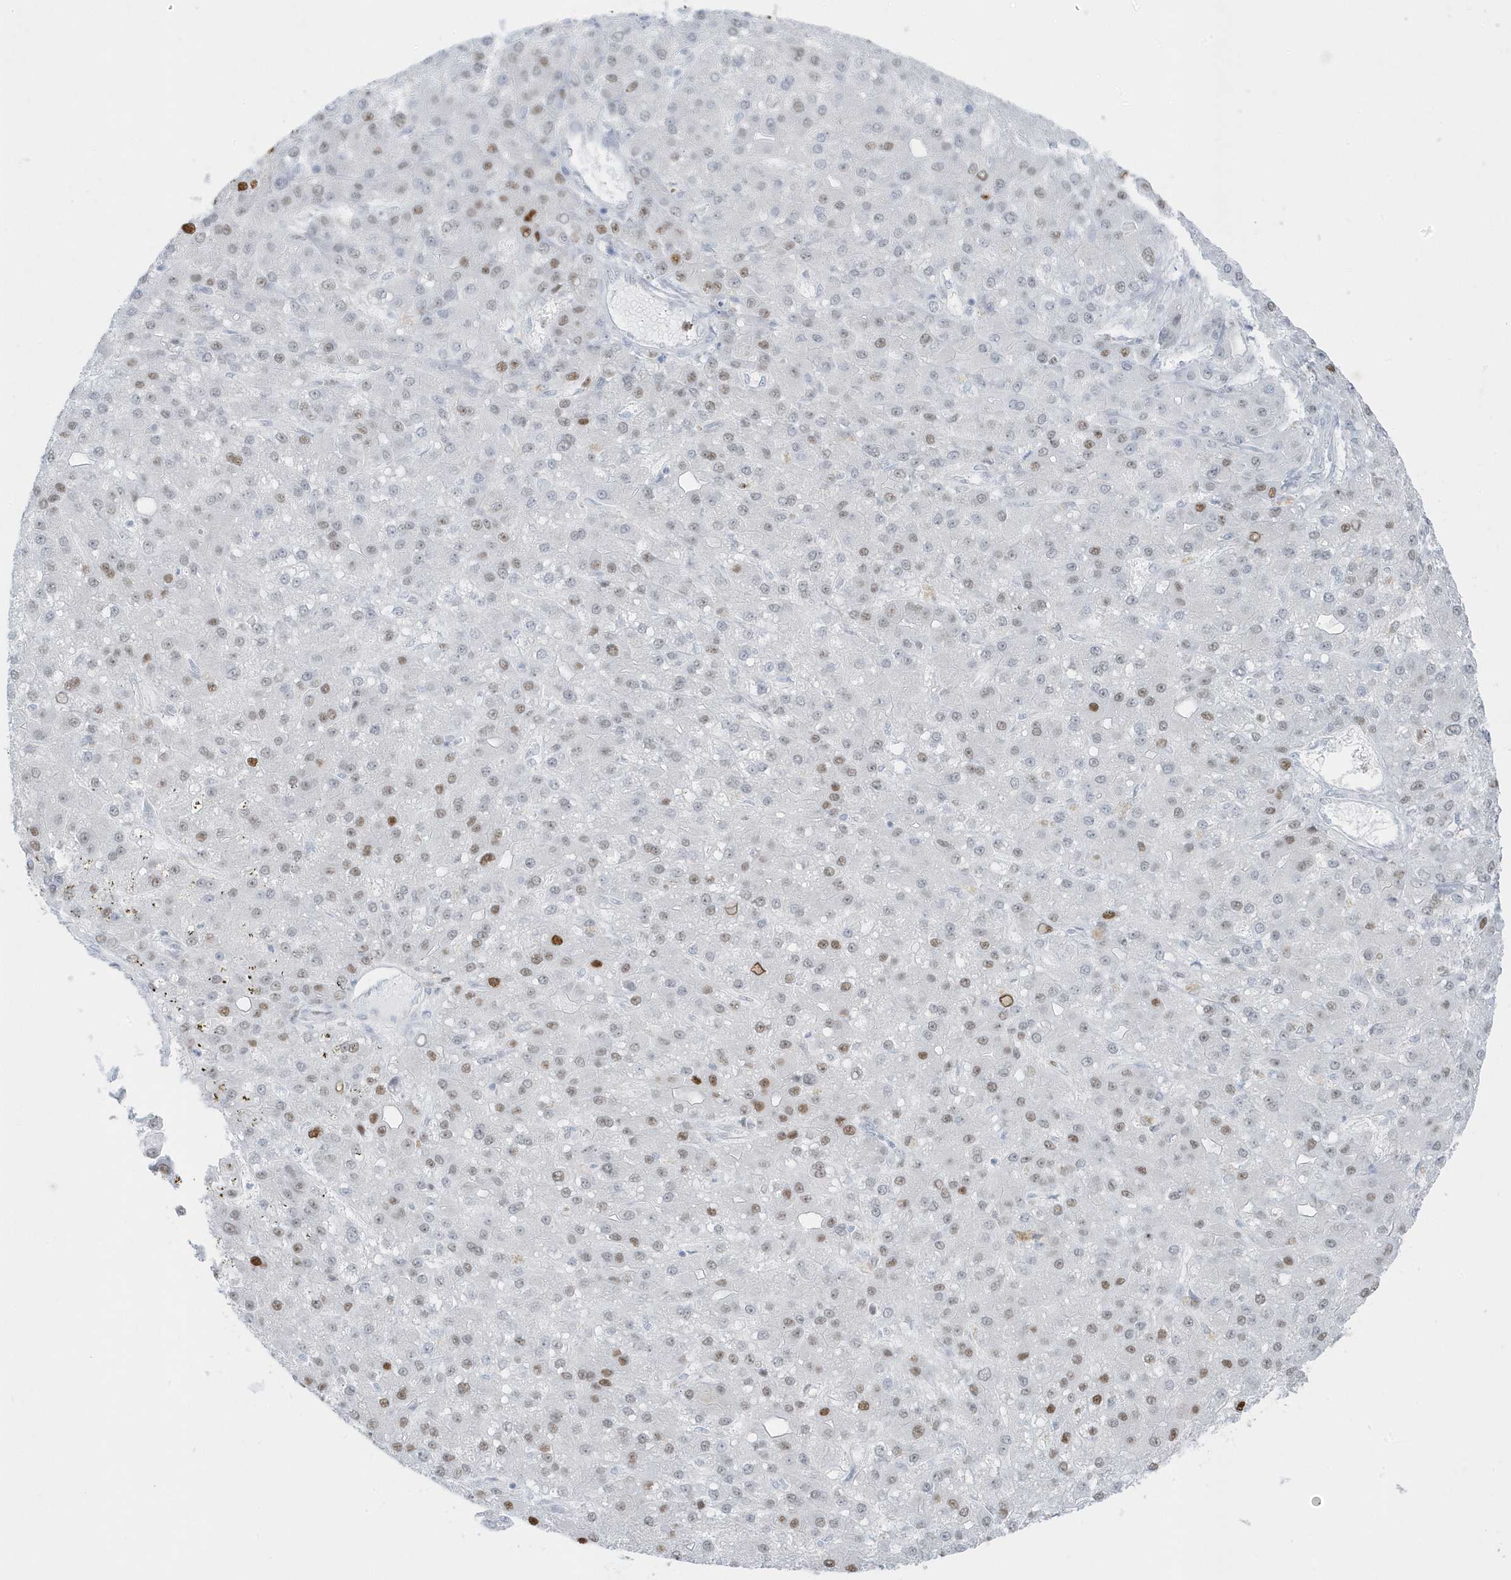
{"staining": {"intensity": "moderate", "quantity": "<25%", "location": "nuclear"}, "tissue": "liver cancer", "cell_type": "Tumor cells", "image_type": "cancer", "snomed": [{"axis": "morphology", "description": "Carcinoma, Hepatocellular, NOS"}, {"axis": "topography", "description": "Liver"}], "caption": "This micrograph demonstrates immunohistochemistry (IHC) staining of liver hepatocellular carcinoma, with low moderate nuclear expression in approximately <25% of tumor cells.", "gene": "SMIM34", "patient": {"sex": "male", "age": 67}}